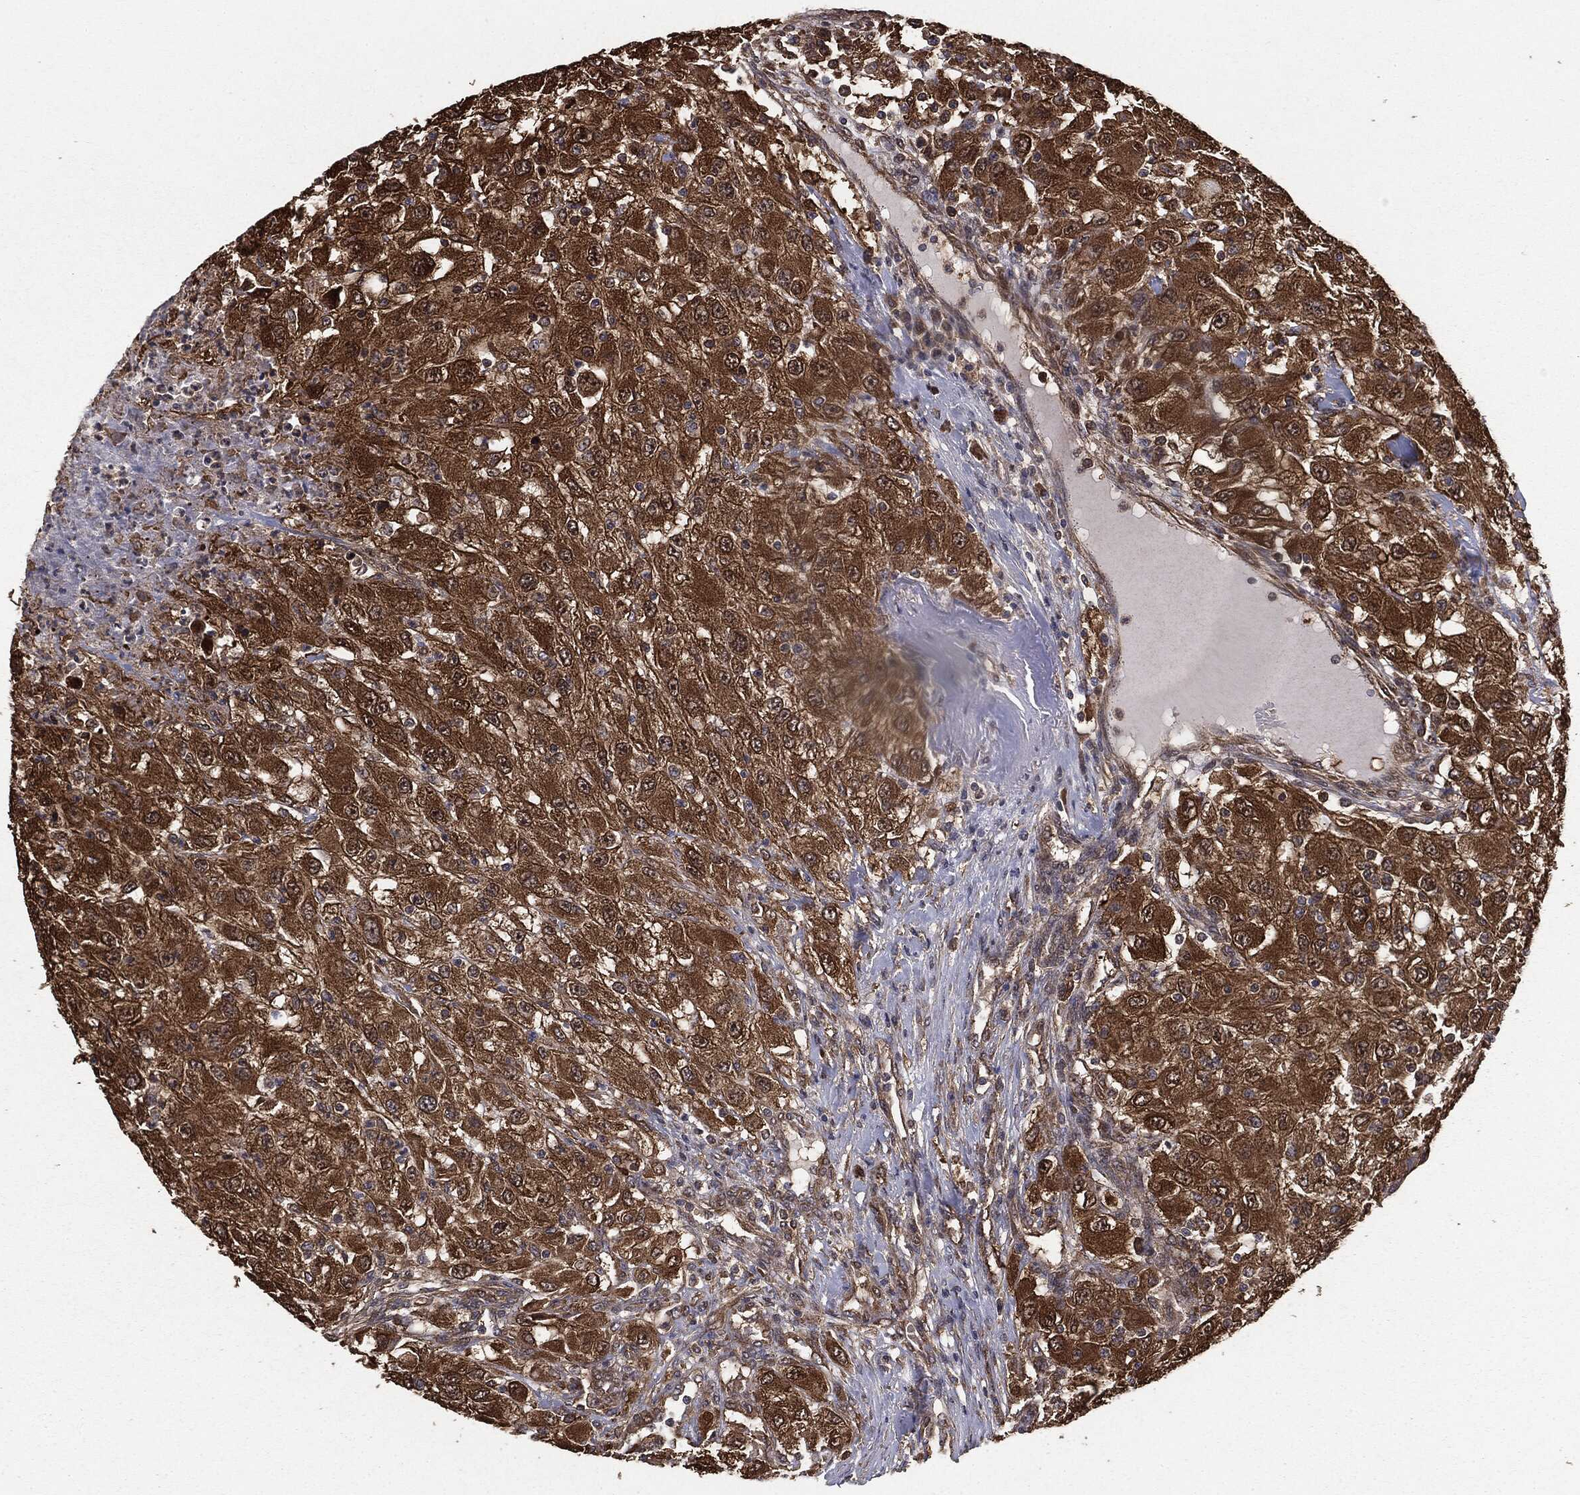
{"staining": {"intensity": "strong", "quantity": ">75%", "location": "cytoplasmic/membranous"}, "tissue": "renal cancer", "cell_type": "Tumor cells", "image_type": "cancer", "snomed": [{"axis": "morphology", "description": "Adenocarcinoma, NOS"}, {"axis": "topography", "description": "Kidney"}], "caption": "Immunohistochemical staining of renal cancer shows high levels of strong cytoplasmic/membranous staining in about >75% of tumor cells.", "gene": "NME1", "patient": {"sex": "female", "age": 67}}